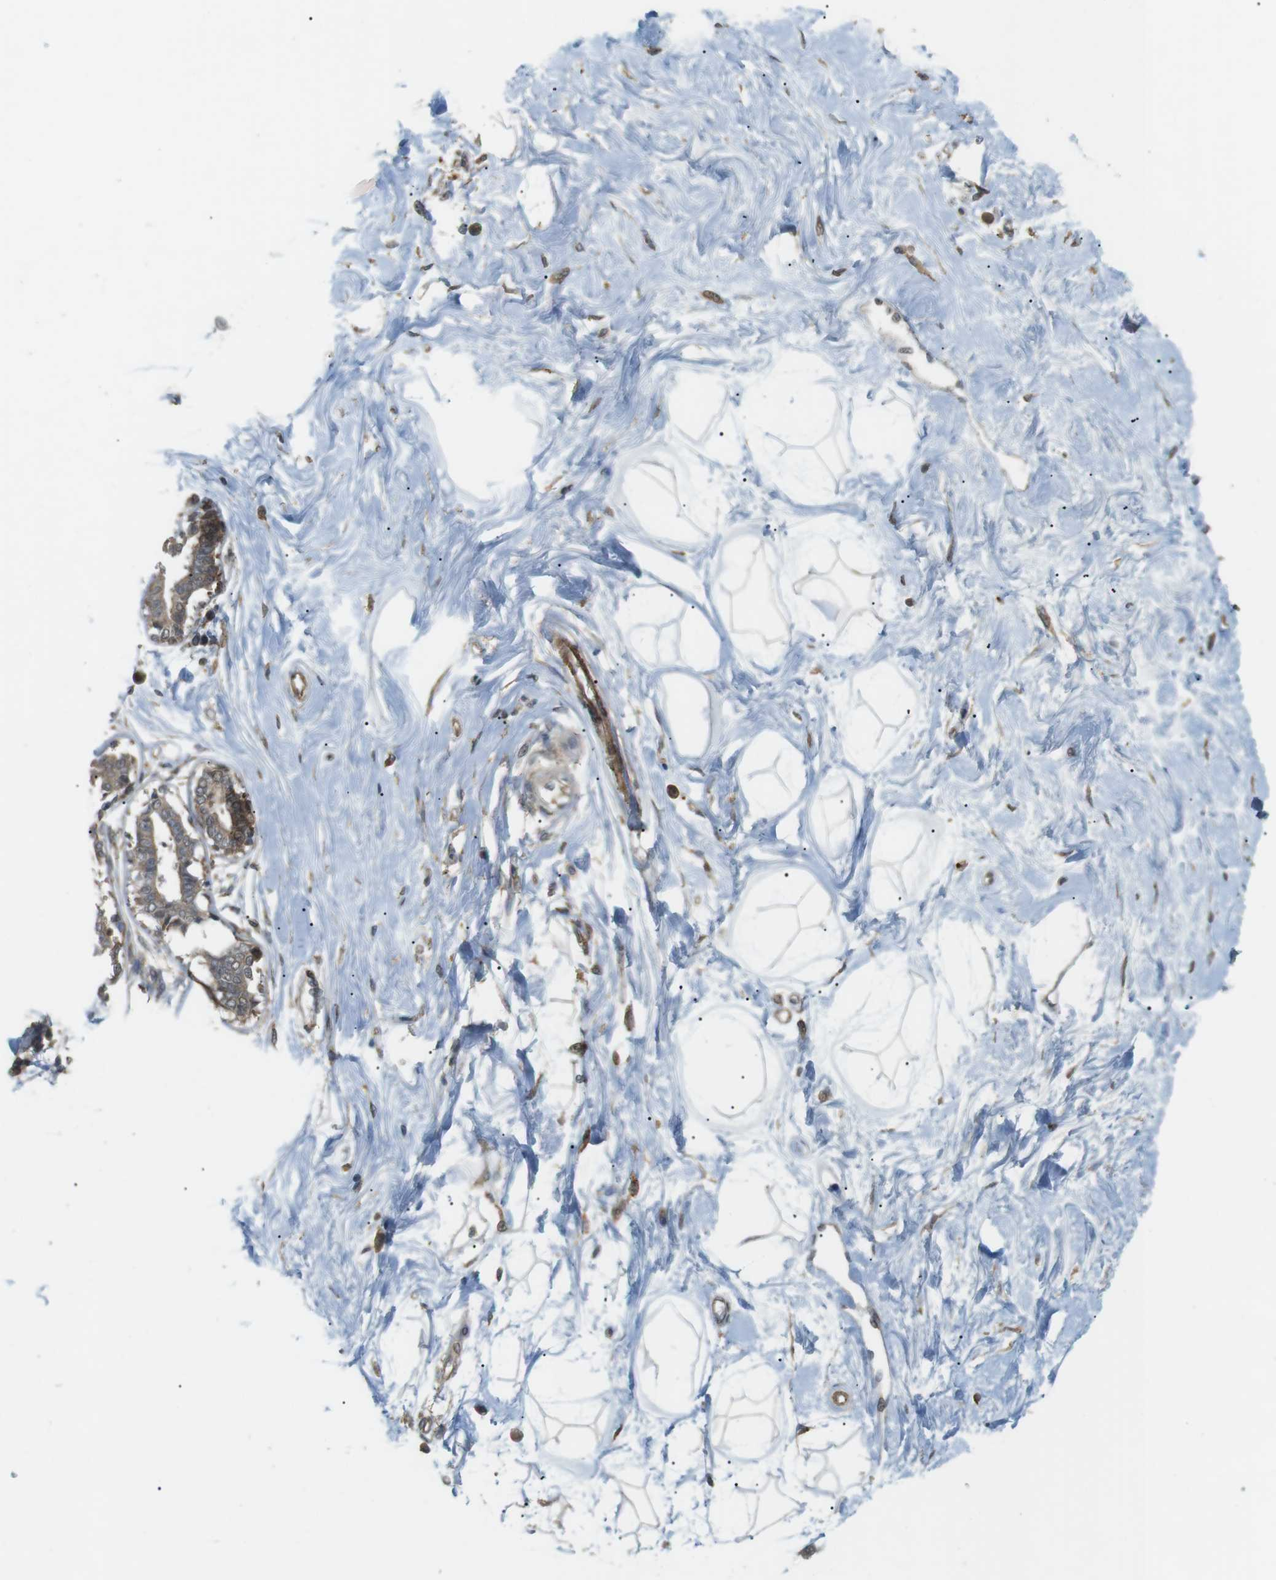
{"staining": {"intensity": "weak", "quantity": "25%-75%", "location": "cytoplasmic/membranous"}, "tissue": "breast", "cell_type": "Adipocytes", "image_type": "normal", "snomed": [{"axis": "morphology", "description": "Normal tissue, NOS"}, {"axis": "topography", "description": "Breast"}], "caption": "Approximately 25%-75% of adipocytes in normal human breast reveal weak cytoplasmic/membranous protein expression as visualized by brown immunohistochemical staining.", "gene": "KANK2", "patient": {"sex": "female", "age": 45}}